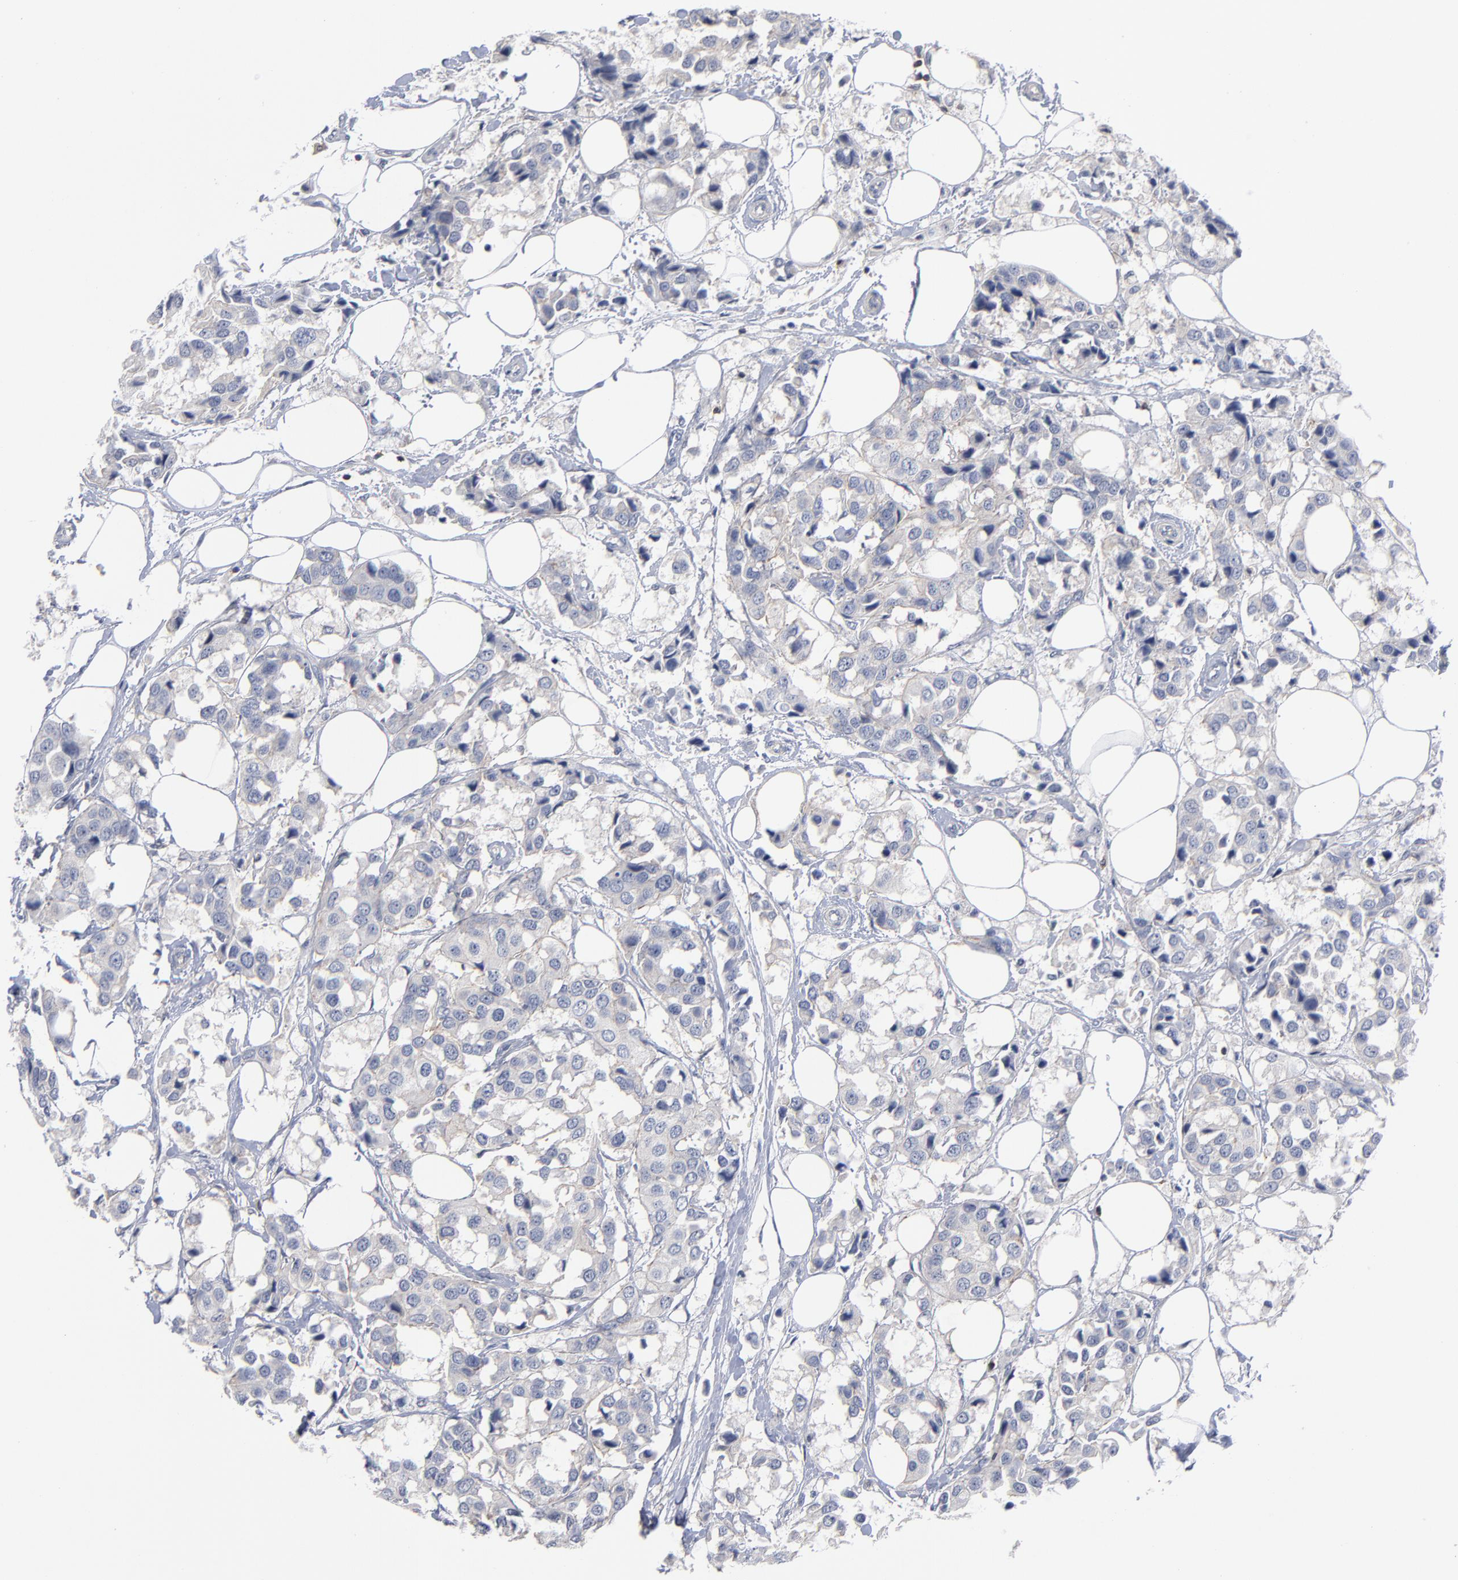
{"staining": {"intensity": "weak", "quantity": "<25%", "location": "cytoplasmic/membranous"}, "tissue": "breast cancer", "cell_type": "Tumor cells", "image_type": "cancer", "snomed": [{"axis": "morphology", "description": "Duct carcinoma"}, {"axis": "topography", "description": "Breast"}], "caption": "Tumor cells show no significant expression in breast cancer. (Stains: DAB (3,3'-diaminobenzidine) immunohistochemistry with hematoxylin counter stain, Microscopy: brightfield microscopy at high magnification).", "gene": "PDLIM2", "patient": {"sex": "female", "age": 80}}